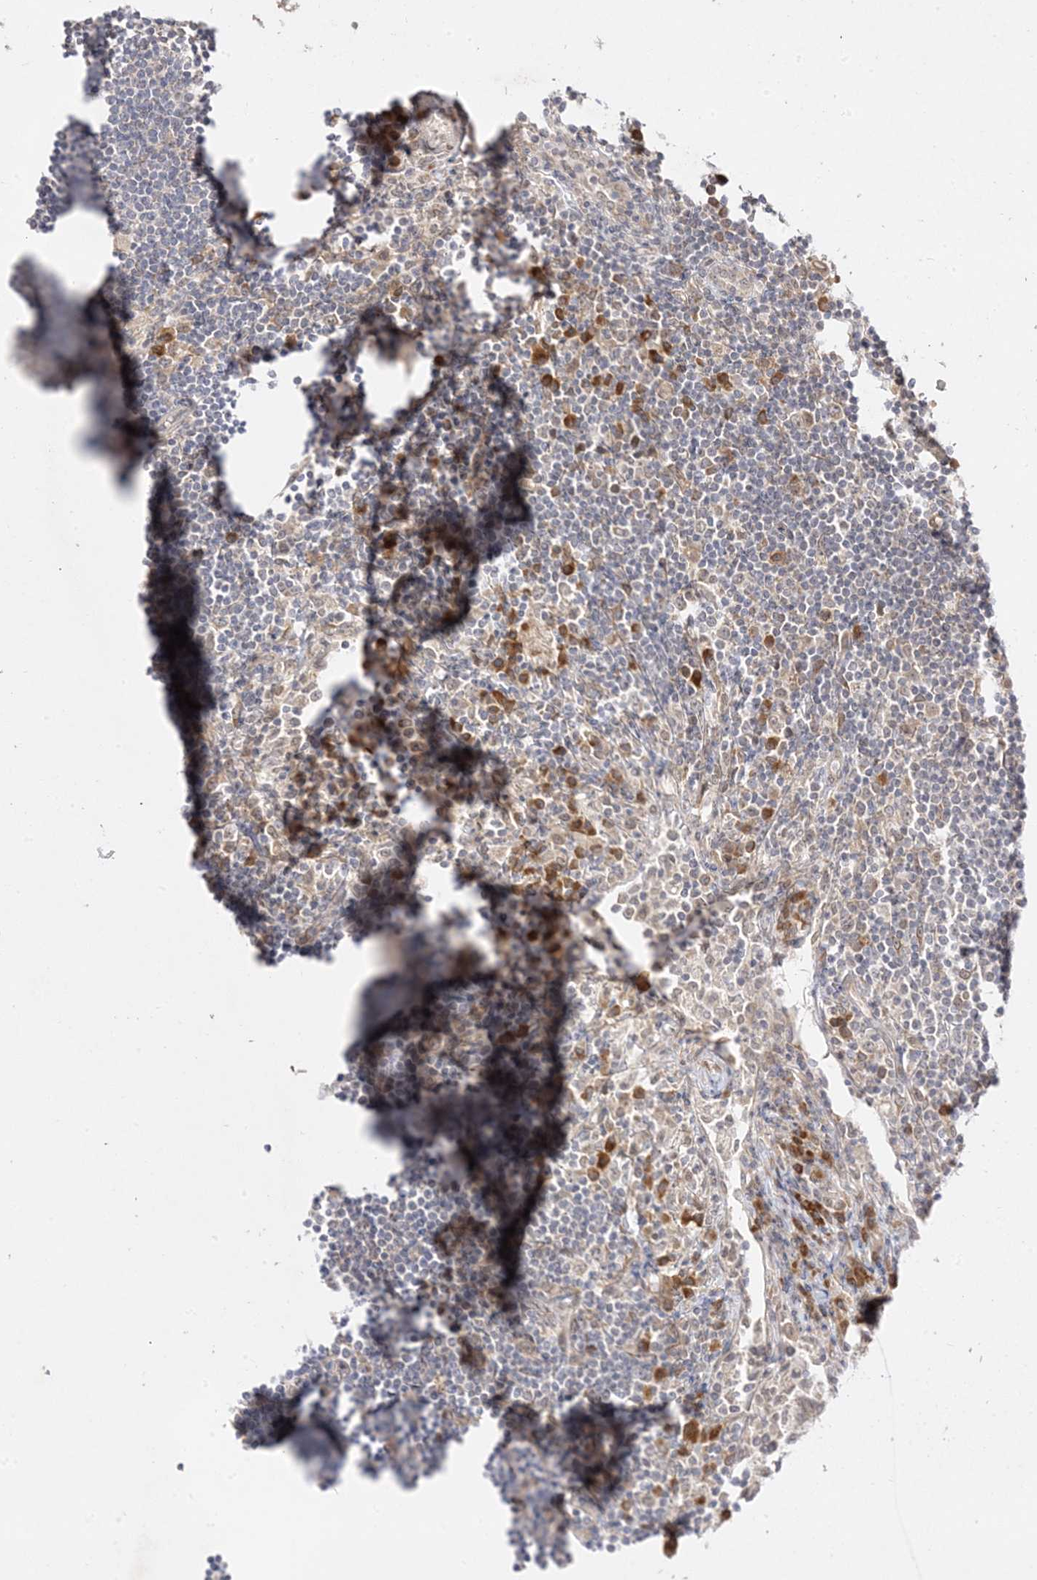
{"staining": {"intensity": "moderate", "quantity": "<25%", "location": "cytoplasmic/membranous"}, "tissue": "lymph node", "cell_type": "Non-germinal center cells", "image_type": "normal", "snomed": [{"axis": "morphology", "description": "Normal tissue, NOS"}, {"axis": "topography", "description": "Lymph node"}], "caption": "Lymph node was stained to show a protein in brown. There is low levels of moderate cytoplasmic/membranous staining in about <25% of non-germinal center cells. The staining was performed using DAB, with brown indicating positive protein expression. Nuclei are stained blue with hematoxylin.", "gene": "C2CD2", "patient": {"sex": "female", "age": 53}}